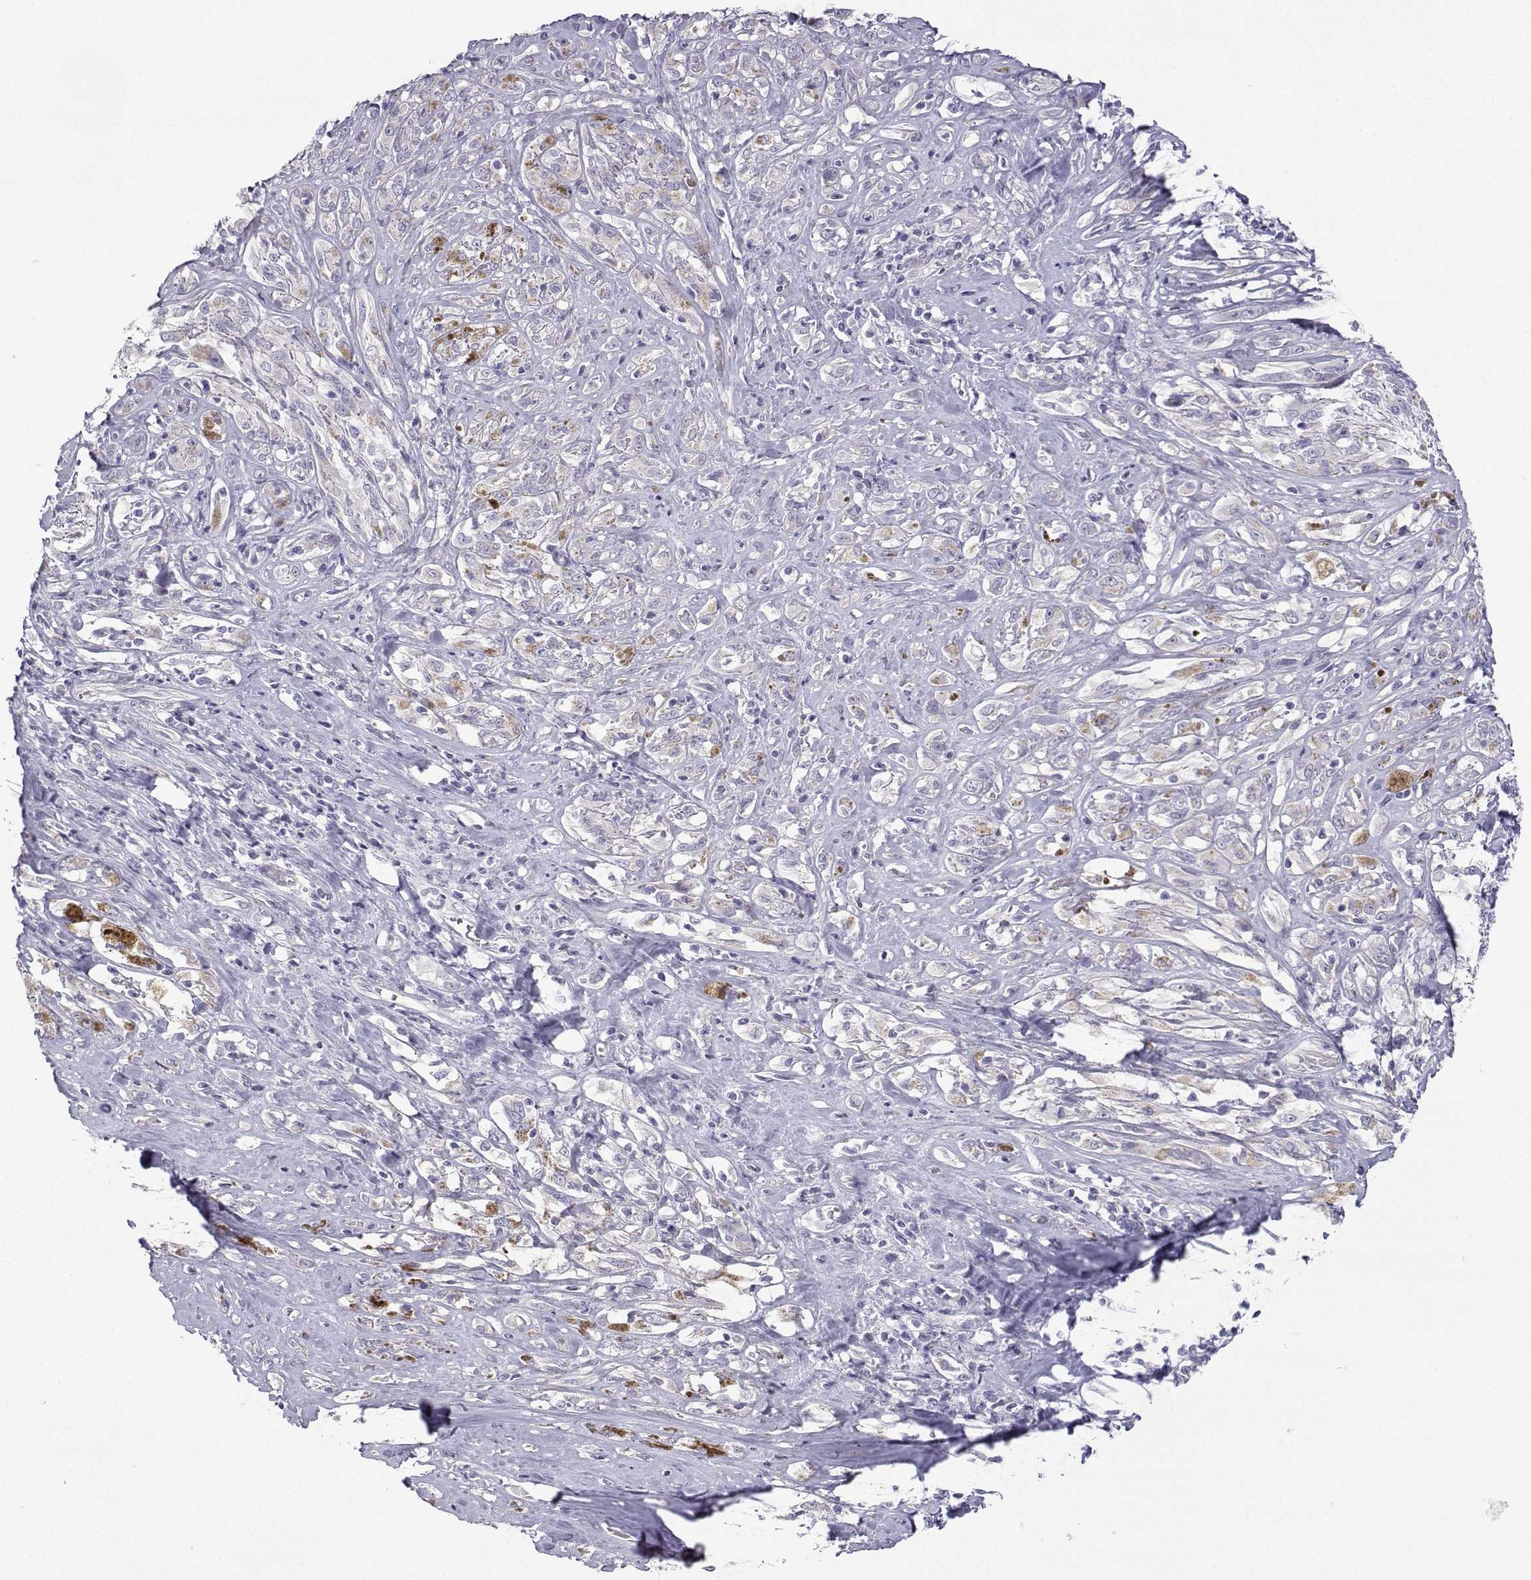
{"staining": {"intensity": "negative", "quantity": "none", "location": "none"}, "tissue": "melanoma", "cell_type": "Tumor cells", "image_type": "cancer", "snomed": [{"axis": "morphology", "description": "Malignant melanoma, NOS"}, {"axis": "topography", "description": "Skin"}], "caption": "IHC of human malignant melanoma displays no expression in tumor cells.", "gene": "SPACA7", "patient": {"sex": "female", "age": 91}}